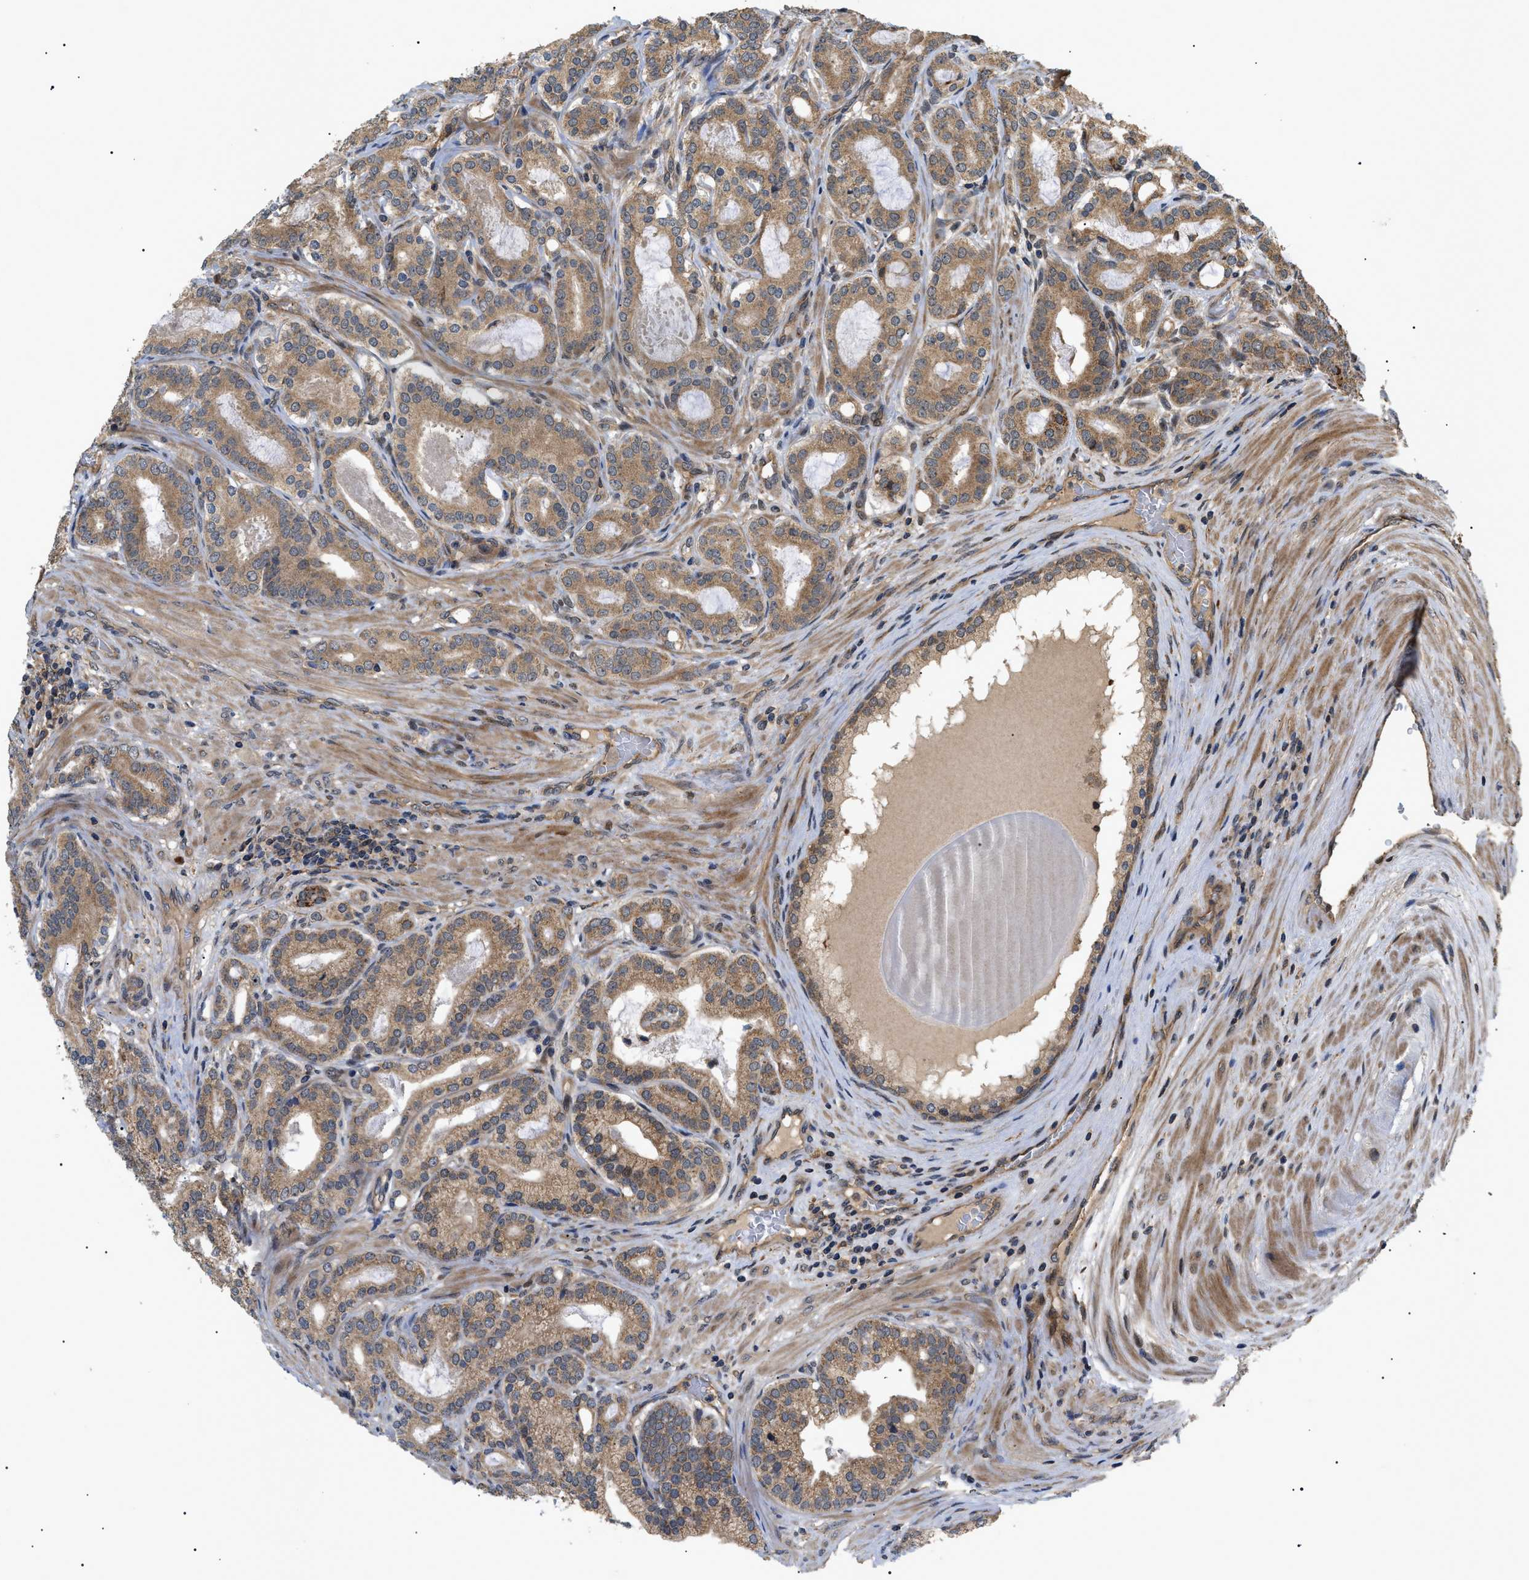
{"staining": {"intensity": "moderate", "quantity": ">75%", "location": "cytoplasmic/membranous"}, "tissue": "prostate cancer", "cell_type": "Tumor cells", "image_type": "cancer", "snomed": [{"axis": "morphology", "description": "Adenocarcinoma, High grade"}, {"axis": "topography", "description": "Prostate"}], "caption": "Tumor cells show medium levels of moderate cytoplasmic/membranous staining in approximately >75% of cells in high-grade adenocarcinoma (prostate).", "gene": "ASTL", "patient": {"sex": "male", "age": 60}}